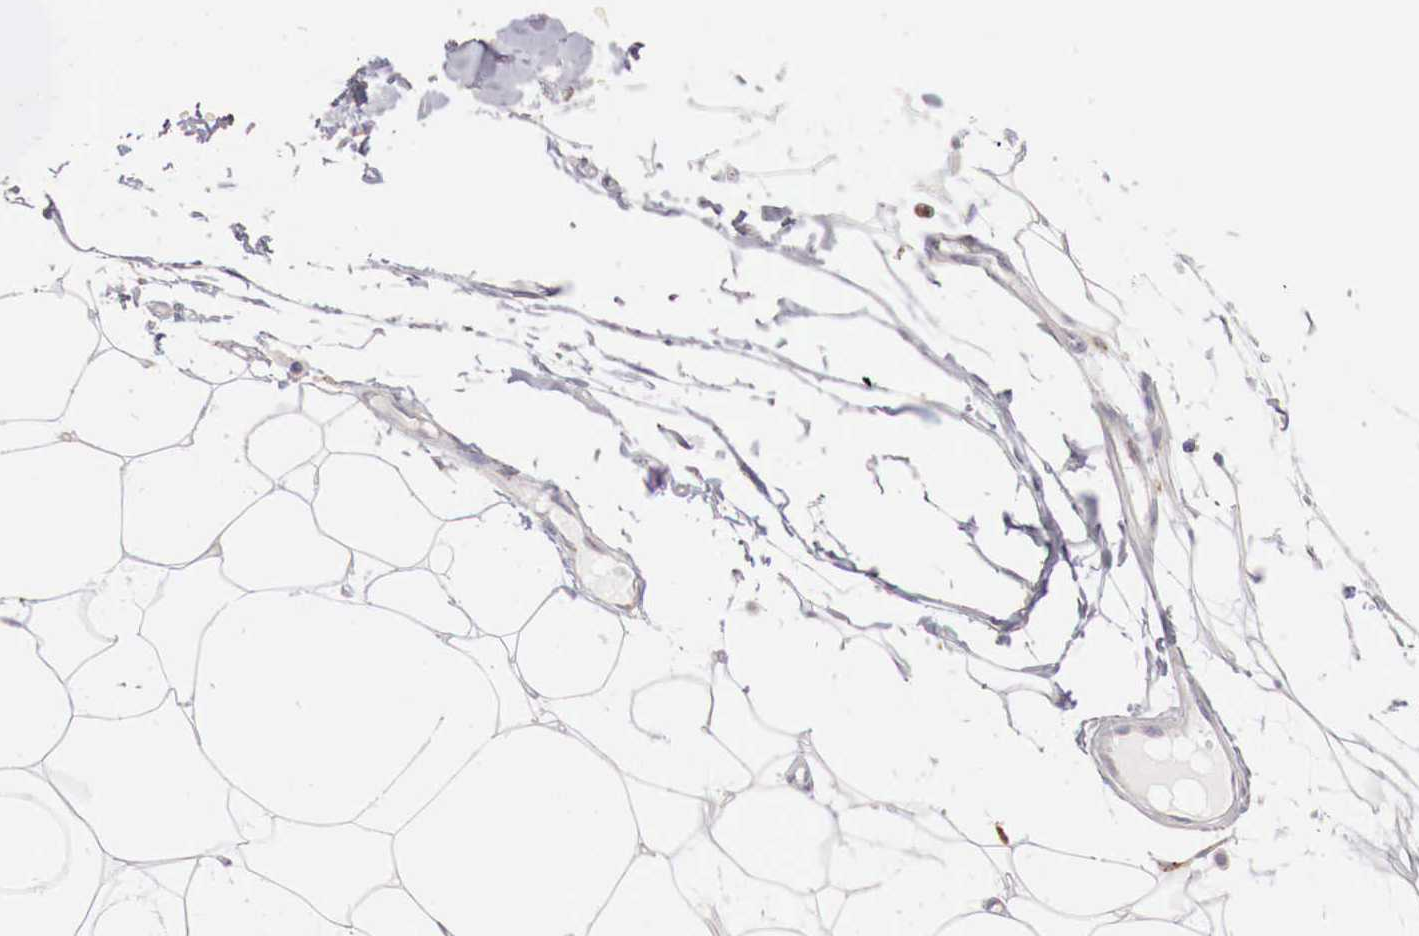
{"staining": {"intensity": "negative", "quantity": "none", "location": "none"}, "tissue": "adipose tissue", "cell_type": "Adipocytes", "image_type": "normal", "snomed": [{"axis": "morphology", "description": "Normal tissue, NOS"}, {"axis": "topography", "description": "Breast"}], "caption": "Immunohistochemical staining of benign adipose tissue demonstrates no significant expression in adipocytes.", "gene": "GLA", "patient": {"sex": "female", "age": 45}}